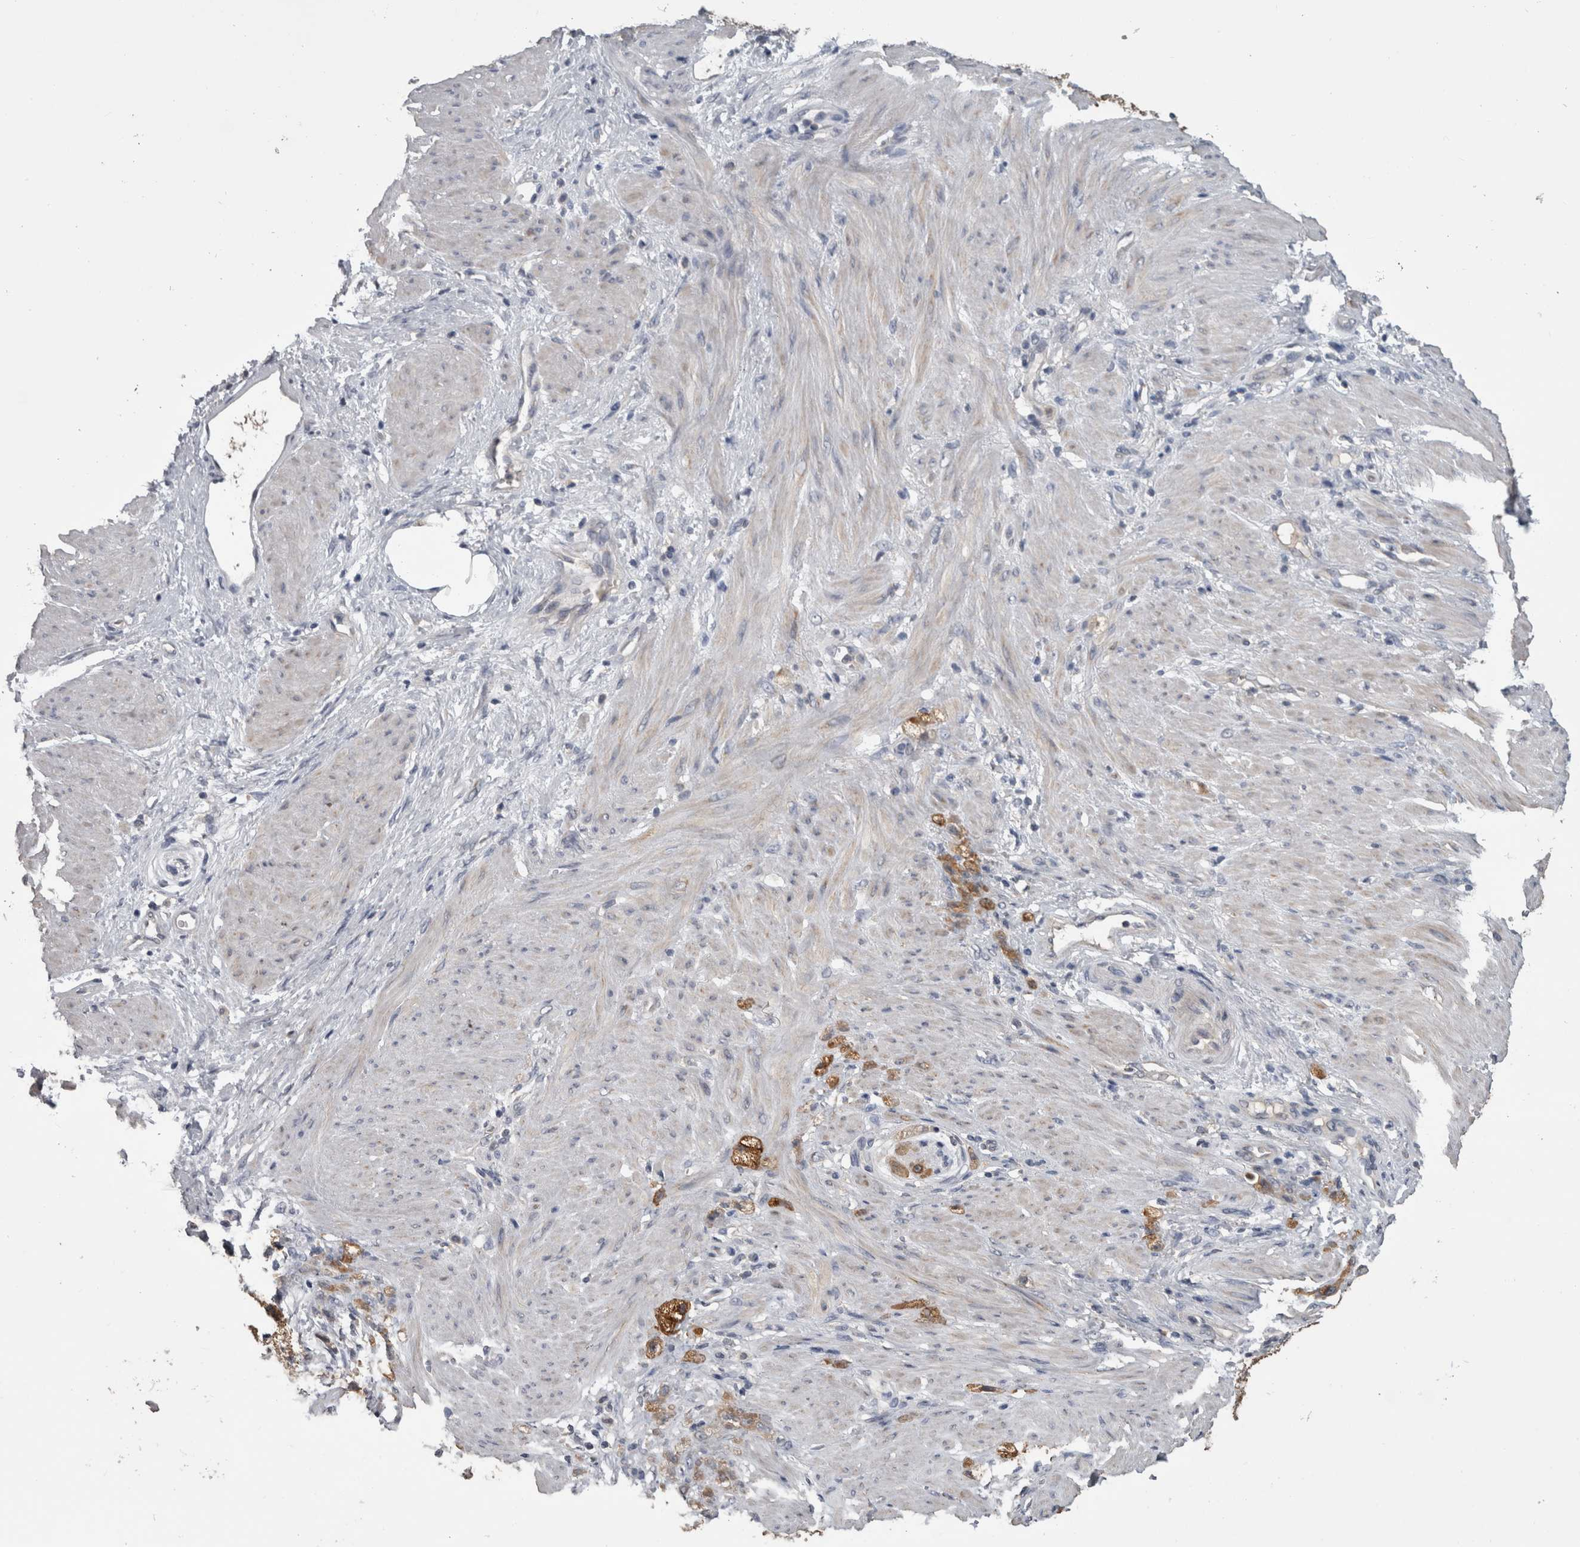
{"staining": {"intensity": "moderate", "quantity": ">75%", "location": "cytoplasmic/membranous"}, "tissue": "stomach cancer", "cell_type": "Tumor cells", "image_type": "cancer", "snomed": [{"axis": "morphology", "description": "Adenocarcinoma, NOS"}, {"axis": "topography", "description": "Stomach"}], "caption": "This is an image of immunohistochemistry (IHC) staining of stomach cancer (adenocarcinoma), which shows moderate staining in the cytoplasmic/membranous of tumor cells.", "gene": "ANXA13", "patient": {"sex": "male", "age": 82}}